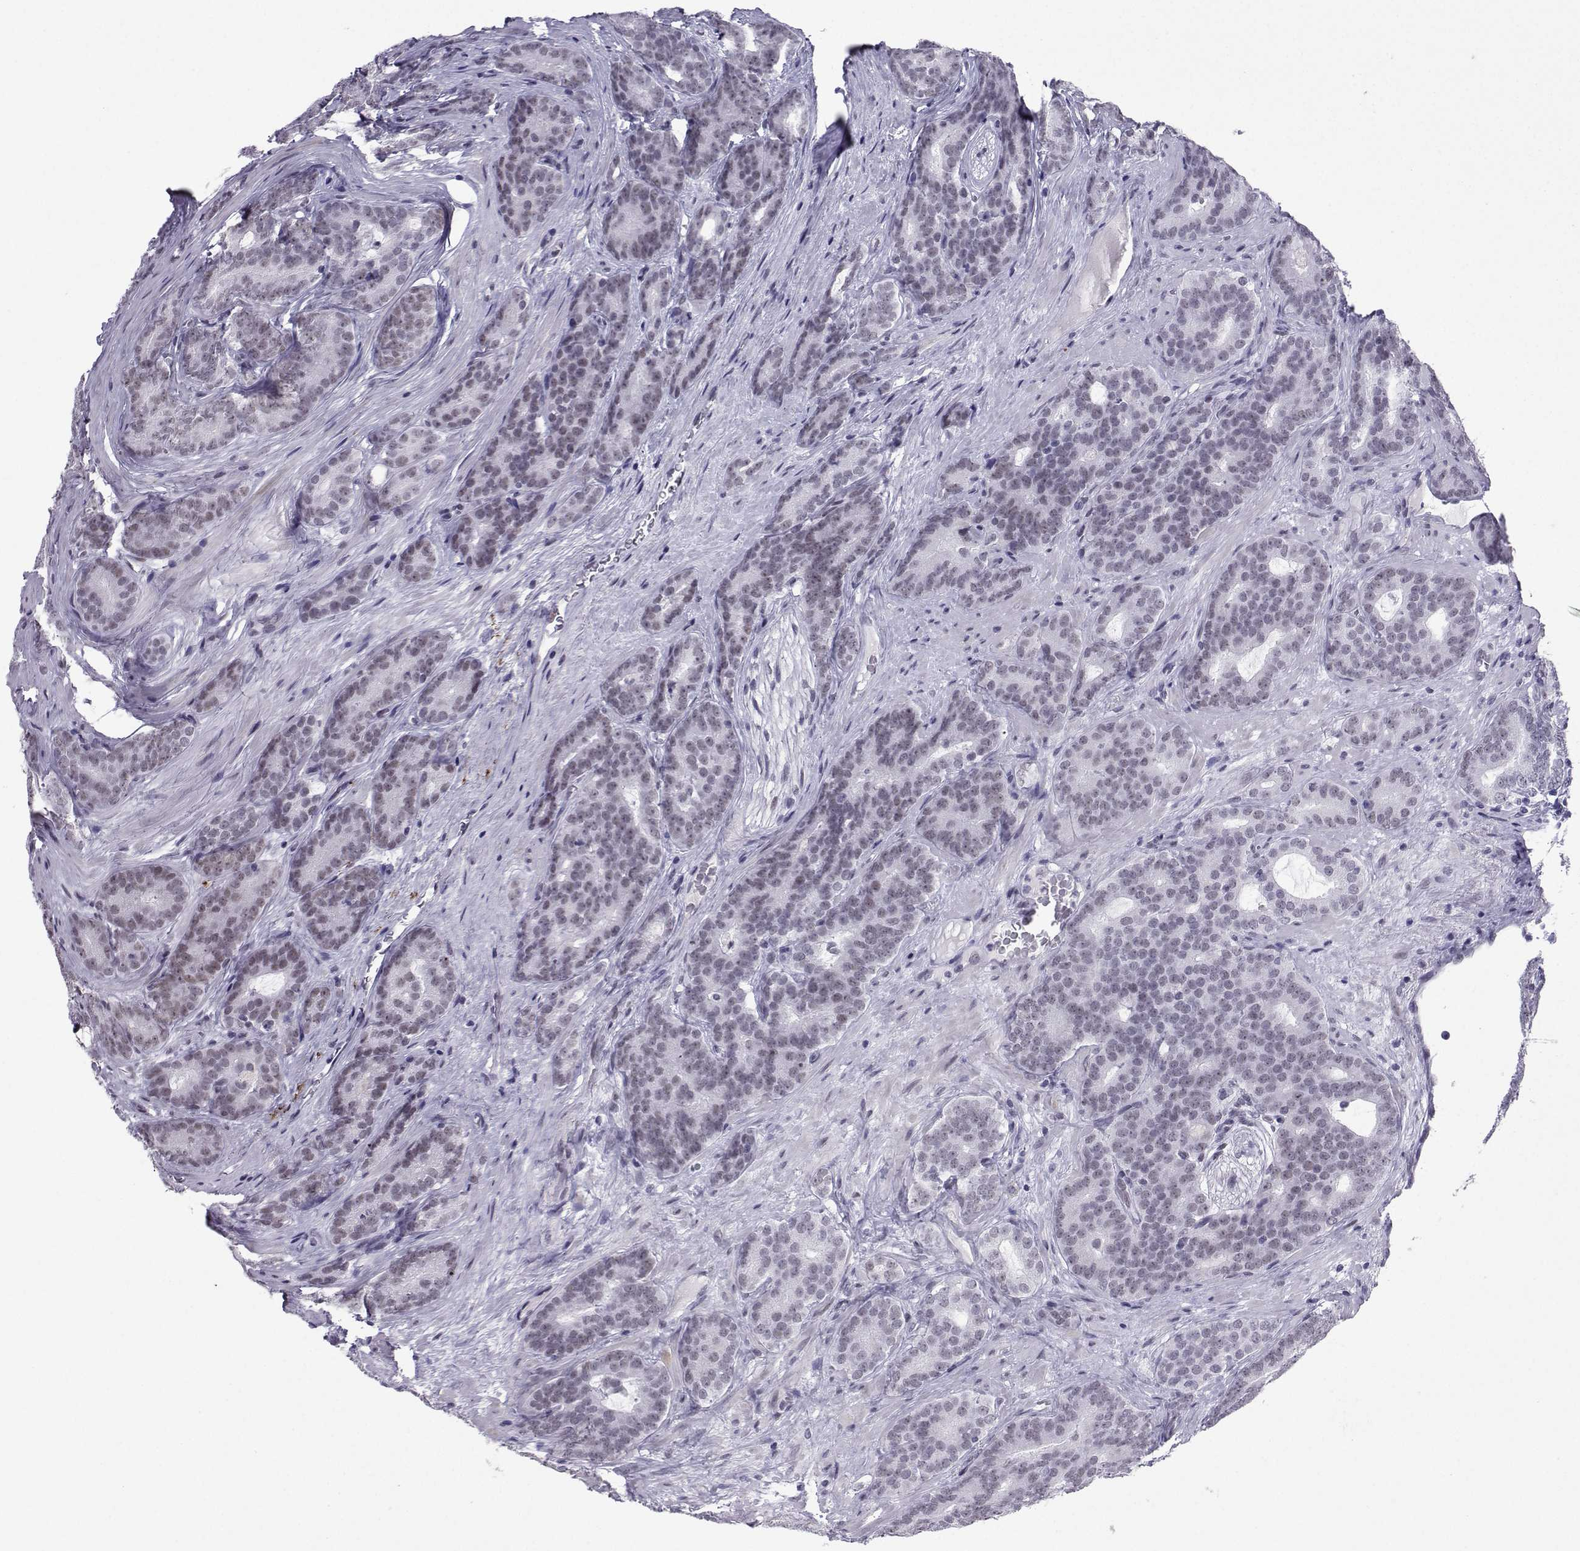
{"staining": {"intensity": "negative", "quantity": "none", "location": "none"}, "tissue": "prostate cancer", "cell_type": "Tumor cells", "image_type": "cancer", "snomed": [{"axis": "morphology", "description": "Adenocarcinoma, NOS"}, {"axis": "topography", "description": "Prostate"}], "caption": "An immunohistochemistry histopathology image of prostate cancer (adenocarcinoma) is shown. There is no staining in tumor cells of prostate cancer (adenocarcinoma). (DAB immunohistochemistry (IHC), high magnification).", "gene": "LORICRIN", "patient": {"sex": "male", "age": 71}}